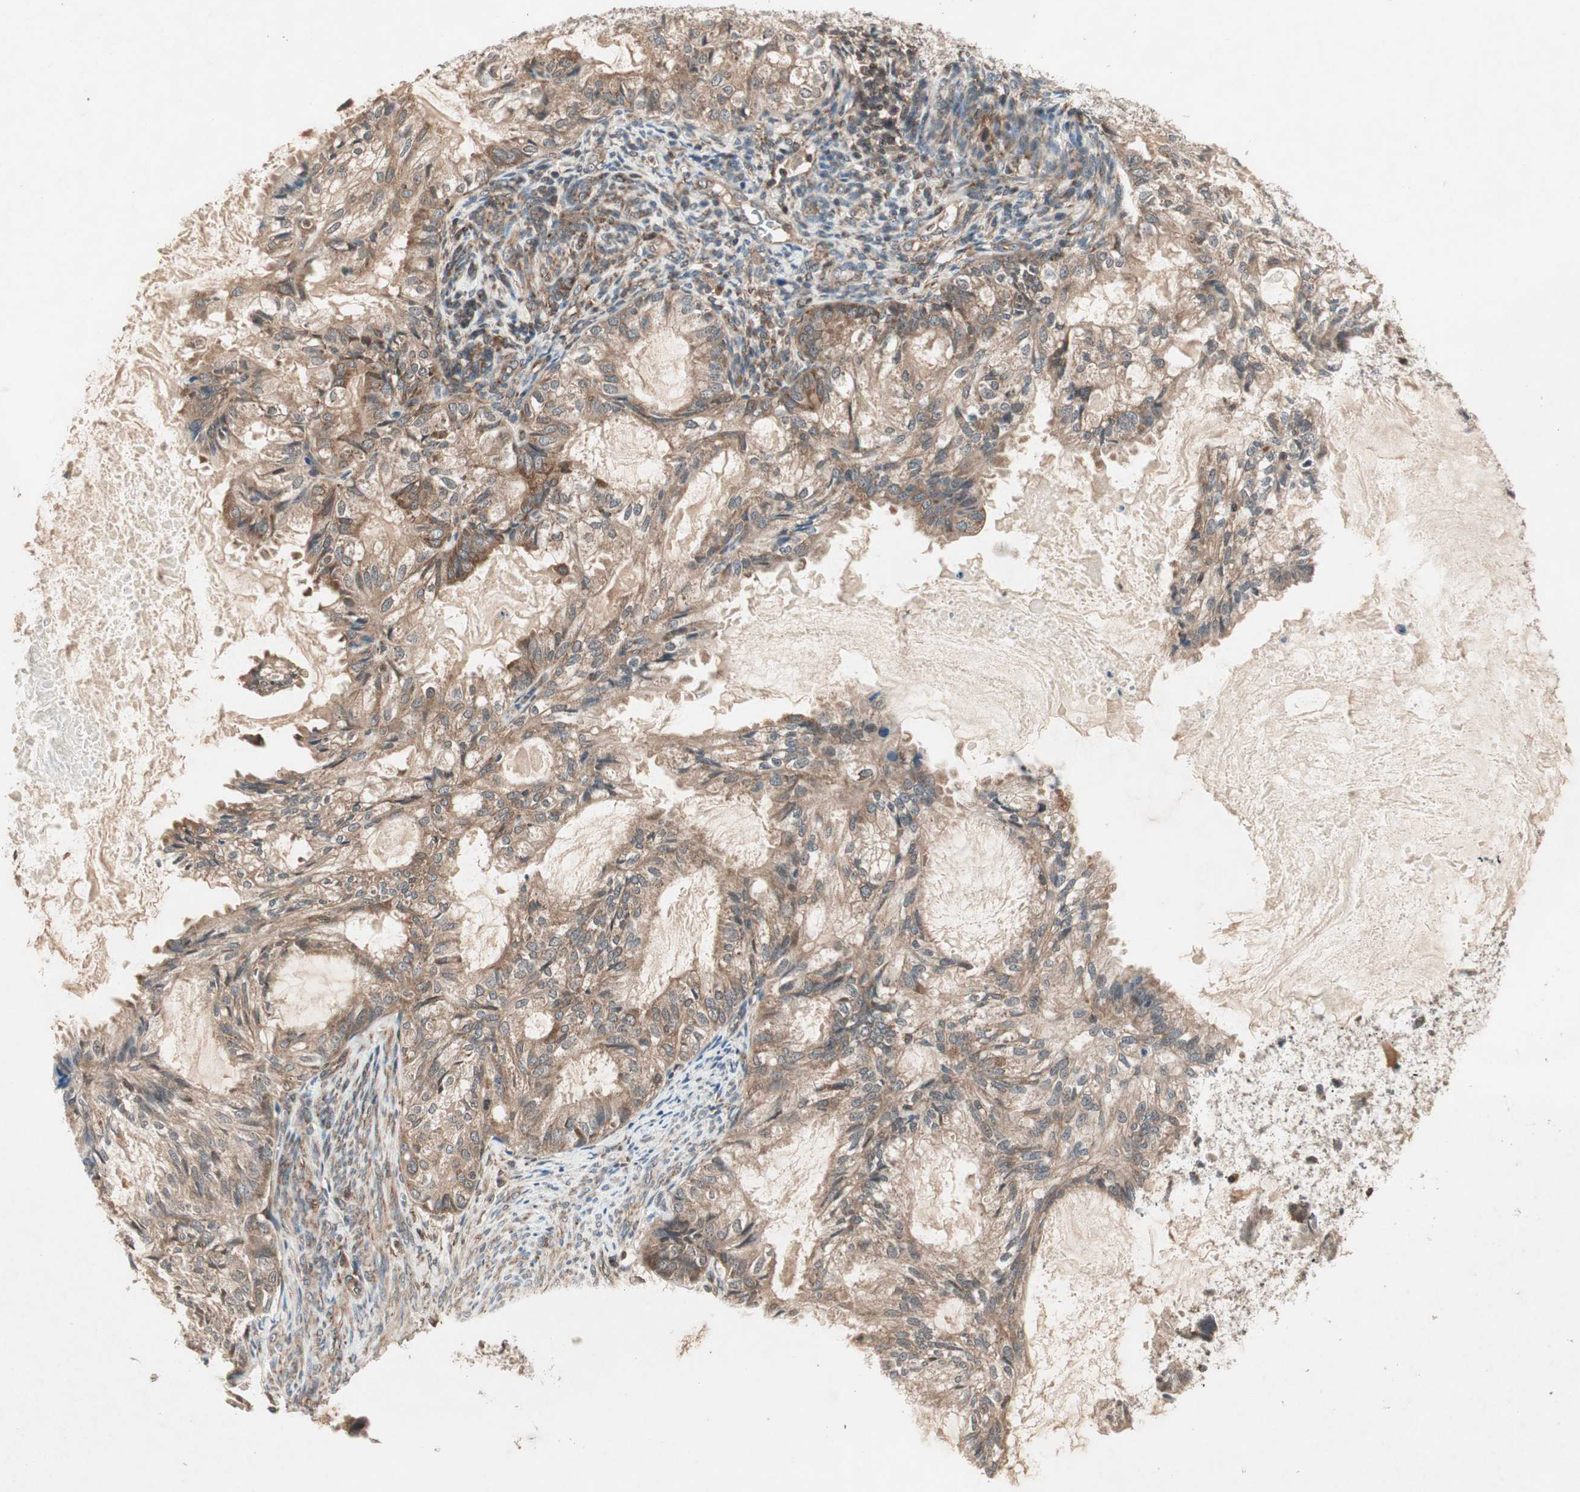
{"staining": {"intensity": "weak", "quantity": "25%-75%", "location": "cytoplasmic/membranous"}, "tissue": "cervical cancer", "cell_type": "Tumor cells", "image_type": "cancer", "snomed": [{"axis": "morphology", "description": "Normal tissue, NOS"}, {"axis": "morphology", "description": "Adenocarcinoma, NOS"}, {"axis": "topography", "description": "Cervix"}, {"axis": "topography", "description": "Endometrium"}], "caption": "Tumor cells reveal low levels of weak cytoplasmic/membranous expression in about 25%-75% of cells in human cervical cancer (adenocarcinoma).", "gene": "IRS1", "patient": {"sex": "female", "age": 86}}